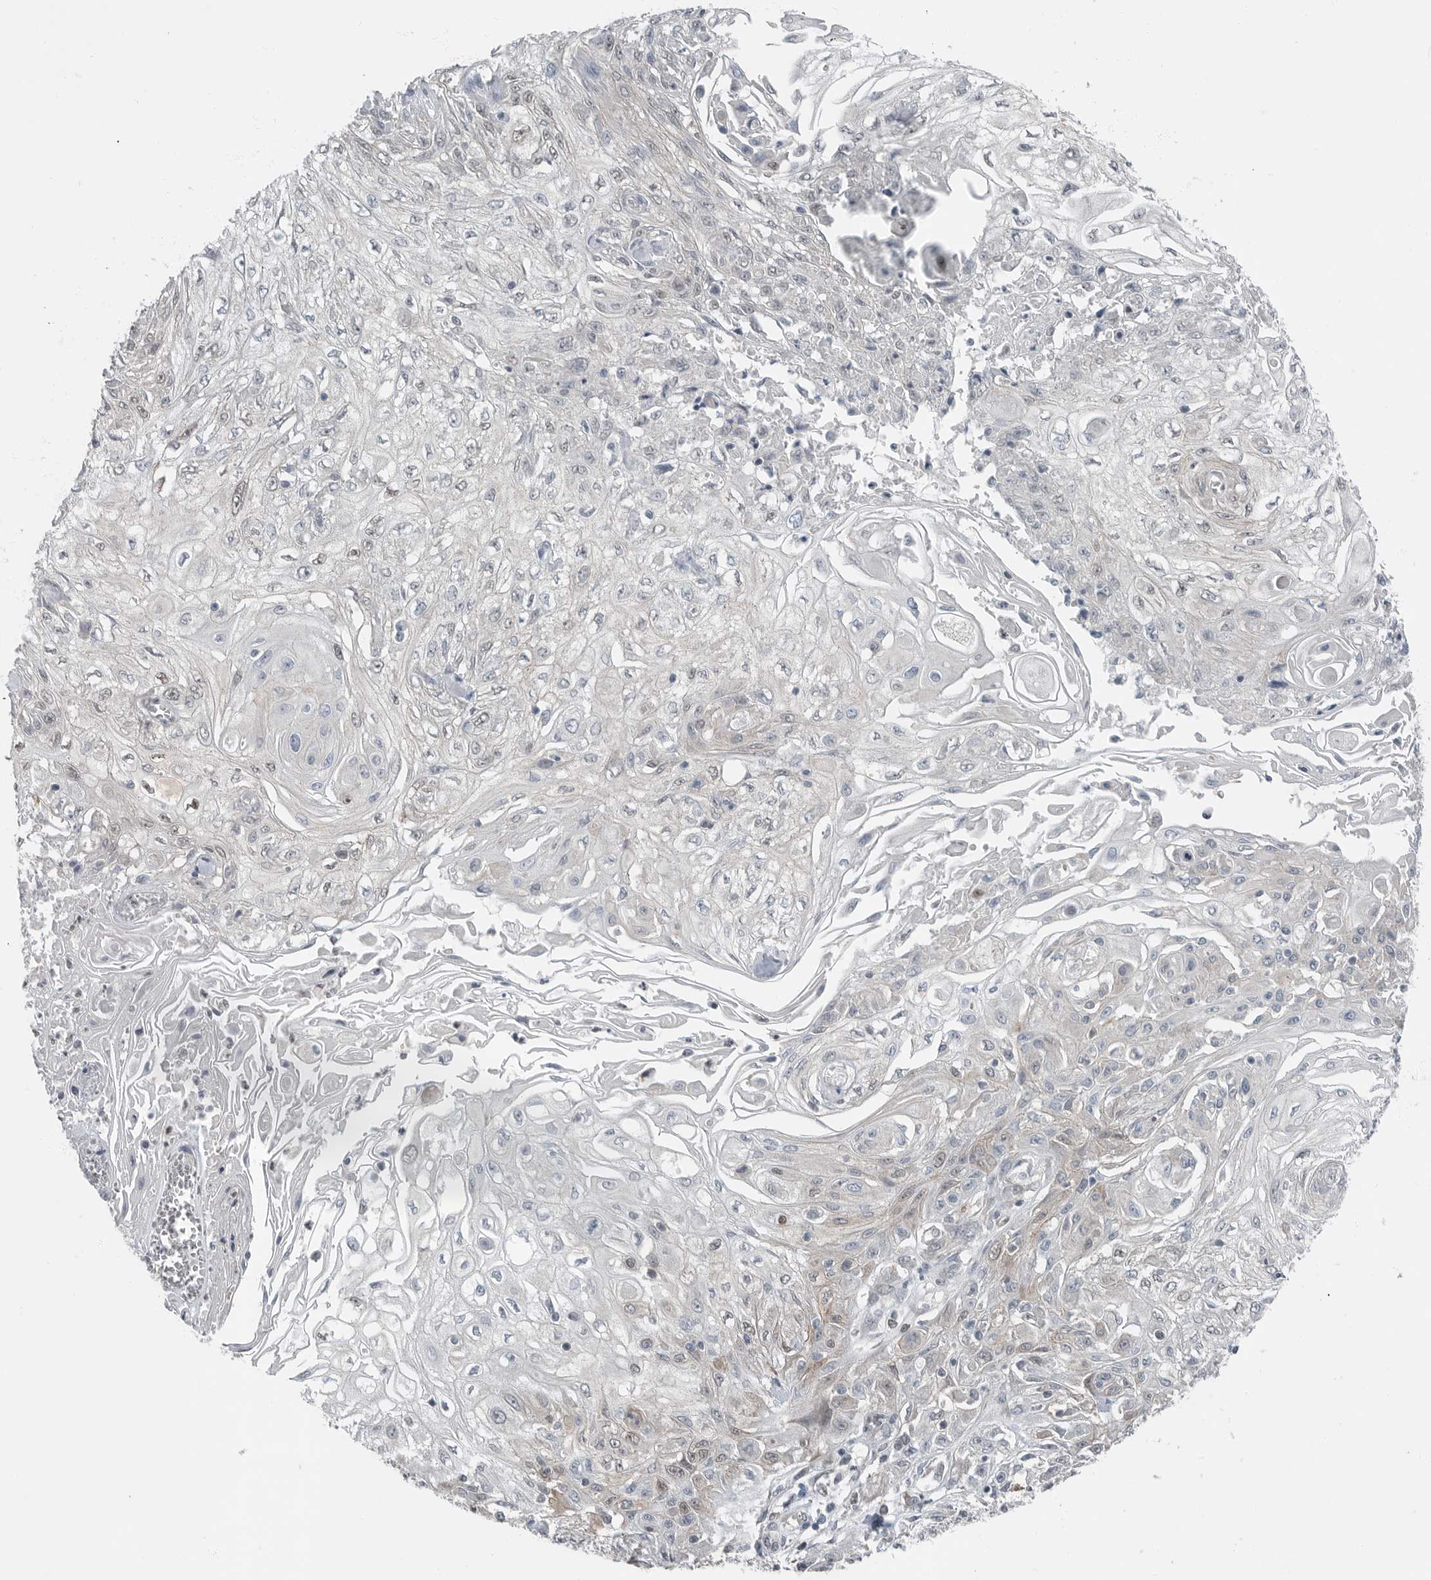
{"staining": {"intensity": "weak", "quantity": "<25%", "location": "nuclear"}, "tissue": "skin cancer", "cell_type": "Tumor cells", "image_type": "cancer", "snomed": [{"axis": "morphology", "description": "Squamous cell carcinoma, NOS"}, {"axis": "morphology", "description": "Squamous cell carcinoma, metastatic, NOS"}, {"axis": "topography", "description": "Skin"}, {"axis": "topography", "description": "Lymph node"}], "caption": "Immunohistochemistry (IHC) micrograph of neoplastic tissue: skin metastatic squamous cell carcinoma stained with DAB (3,3'-diaminobenzidine) shows no significant protein positivity in tumor cells. (Brightfield microscopy of DAB (3,3'-diaminobenzidine) immunohistochemistry (IHC) at high magnification).", "gene": "MFAP3L", "patient": {"sex": "male", "age": 75}}